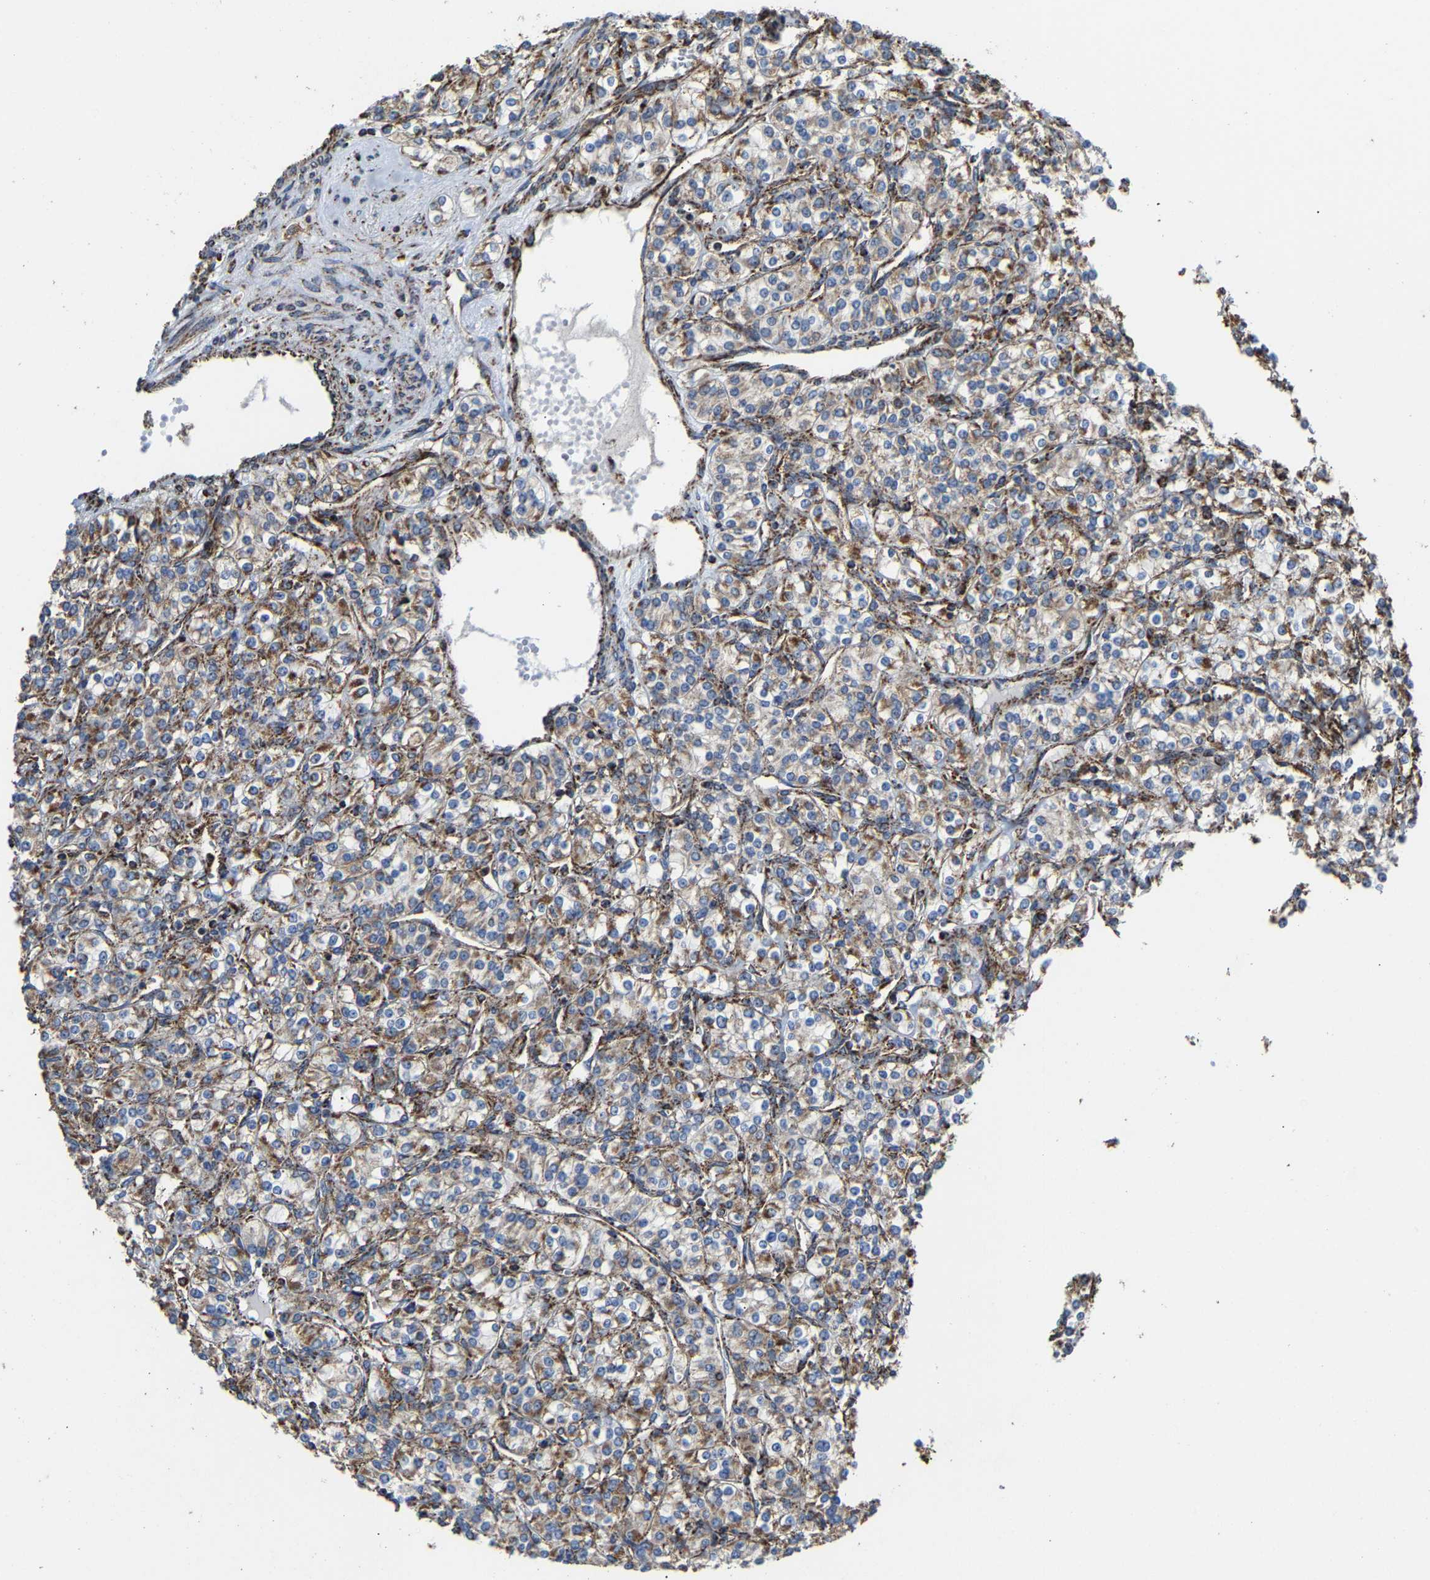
{"staining": {"intensity": "weak", "quantity": "25%-75%", "location": "cytoplasmic/membranous"}, "tissue": "renal cancer", "cell_type": "Tumor cells", "image_type": "cancer", "snomed": [{"axis": "morphology", "description": "Adenocarcinoma, NOS"}, {"axis": "topography", "description": "Kidney"}], "caption": "This is a histology image of IHC staining of adenocarcinoma (renal), which shows weak positivity in the cytoplasmic/membranous of tumor cells.", "gene": "NDUFV3", "patient": {"sex": "male", "age": 77}}